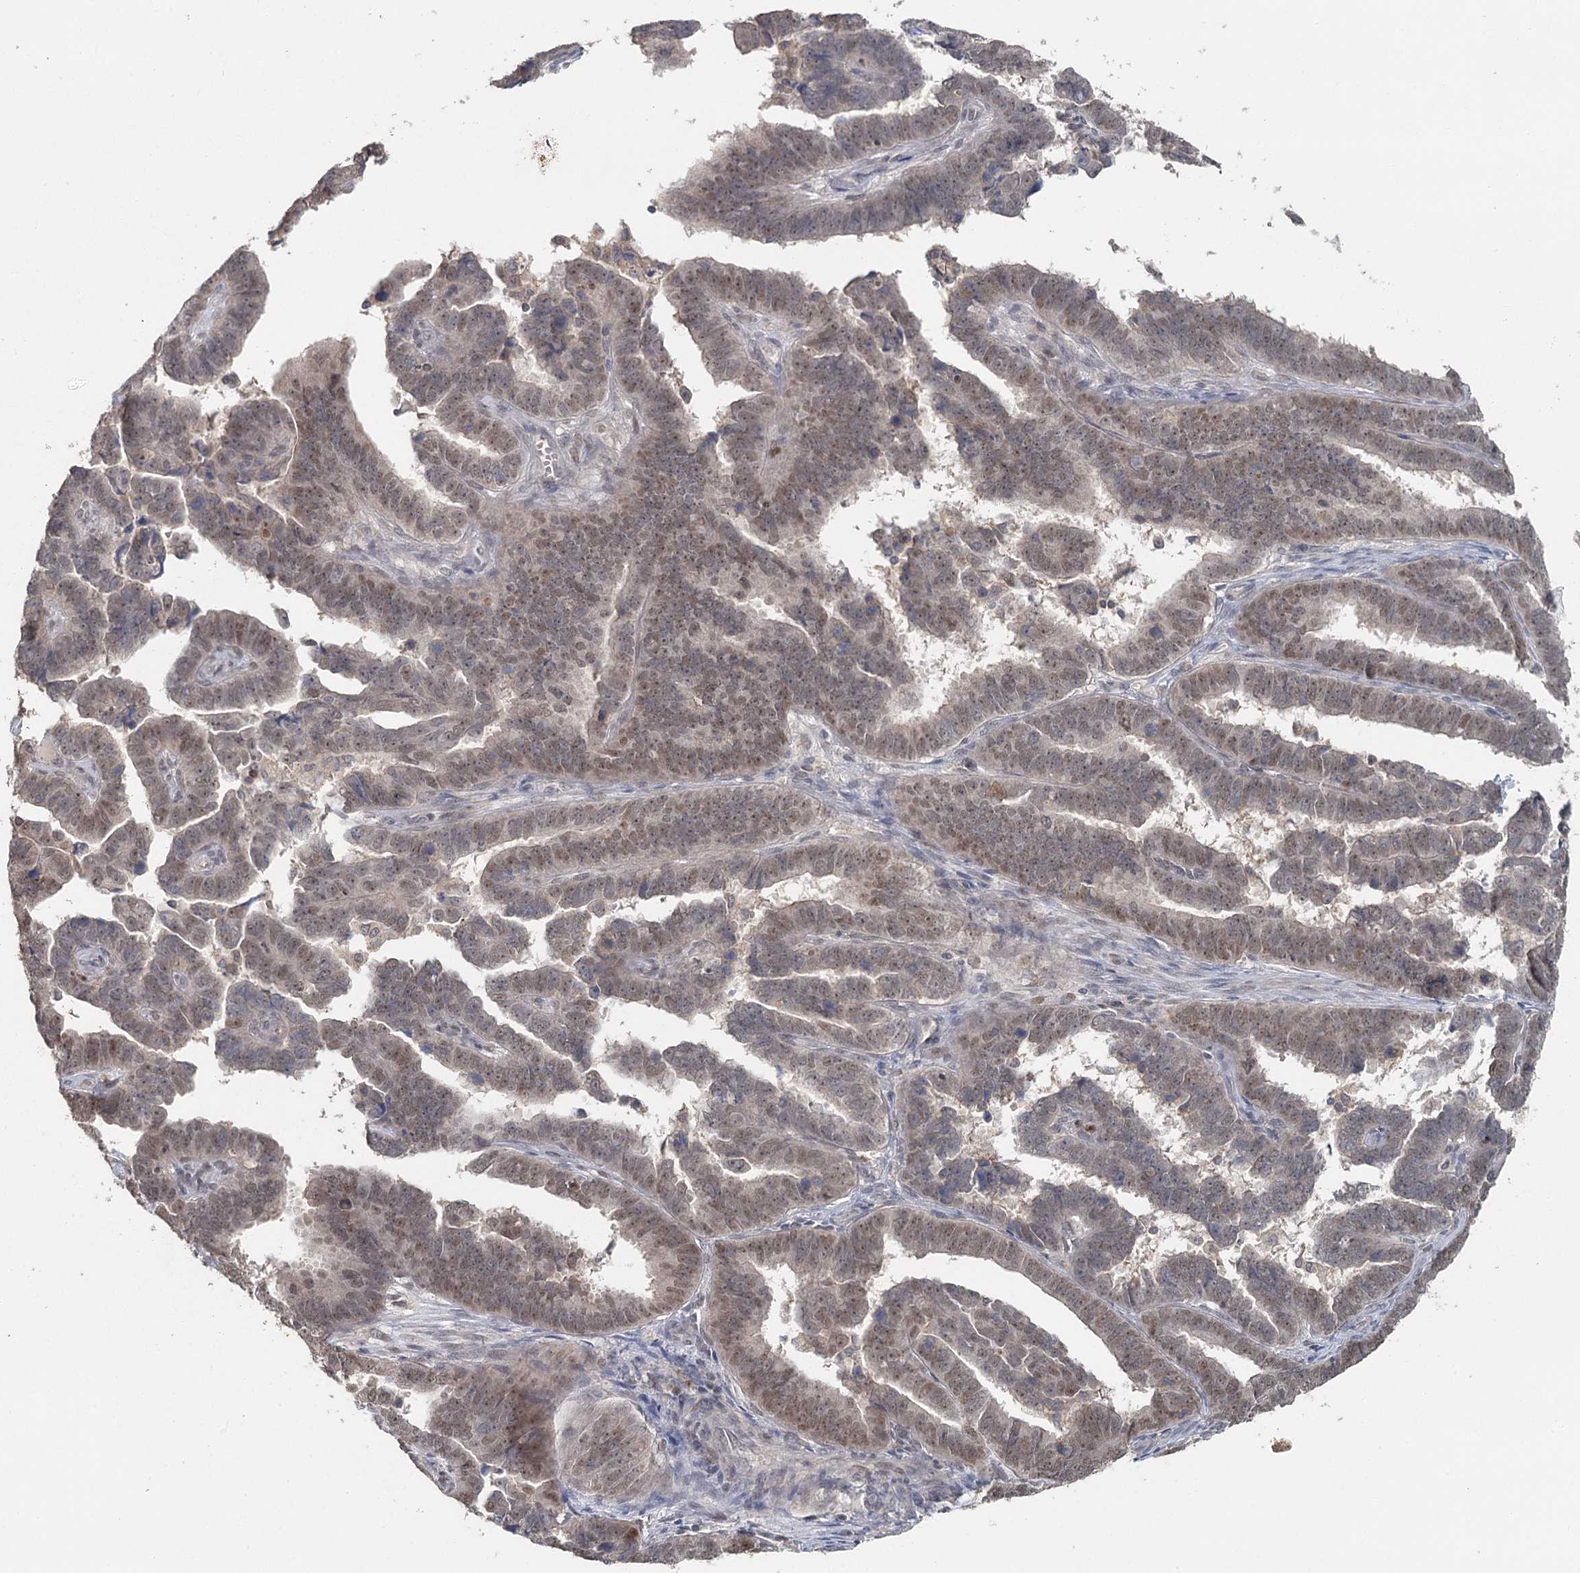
{"staining": {"intensity": "weak", "quantity": "25%-75%", "location": "nuclear"}, "tissue": "endometrial cancer", "cell_type": "Tumor cells", "image_type": "cancer", "snomed": [{"axis": "morphology", "description": "Adenocarcinoma, NOS"}, {"axis": "topography", "description": "Endometrium"}], "caption": "The micrograph demonstrates immunohistochemical staining of endometrial cancer (adenocarcinoma). There is weak nuclear staining is identified in about 25%-75% of tumor cells.", "gene": "ADK", "patient": {"sex": "female", "age": 75}}